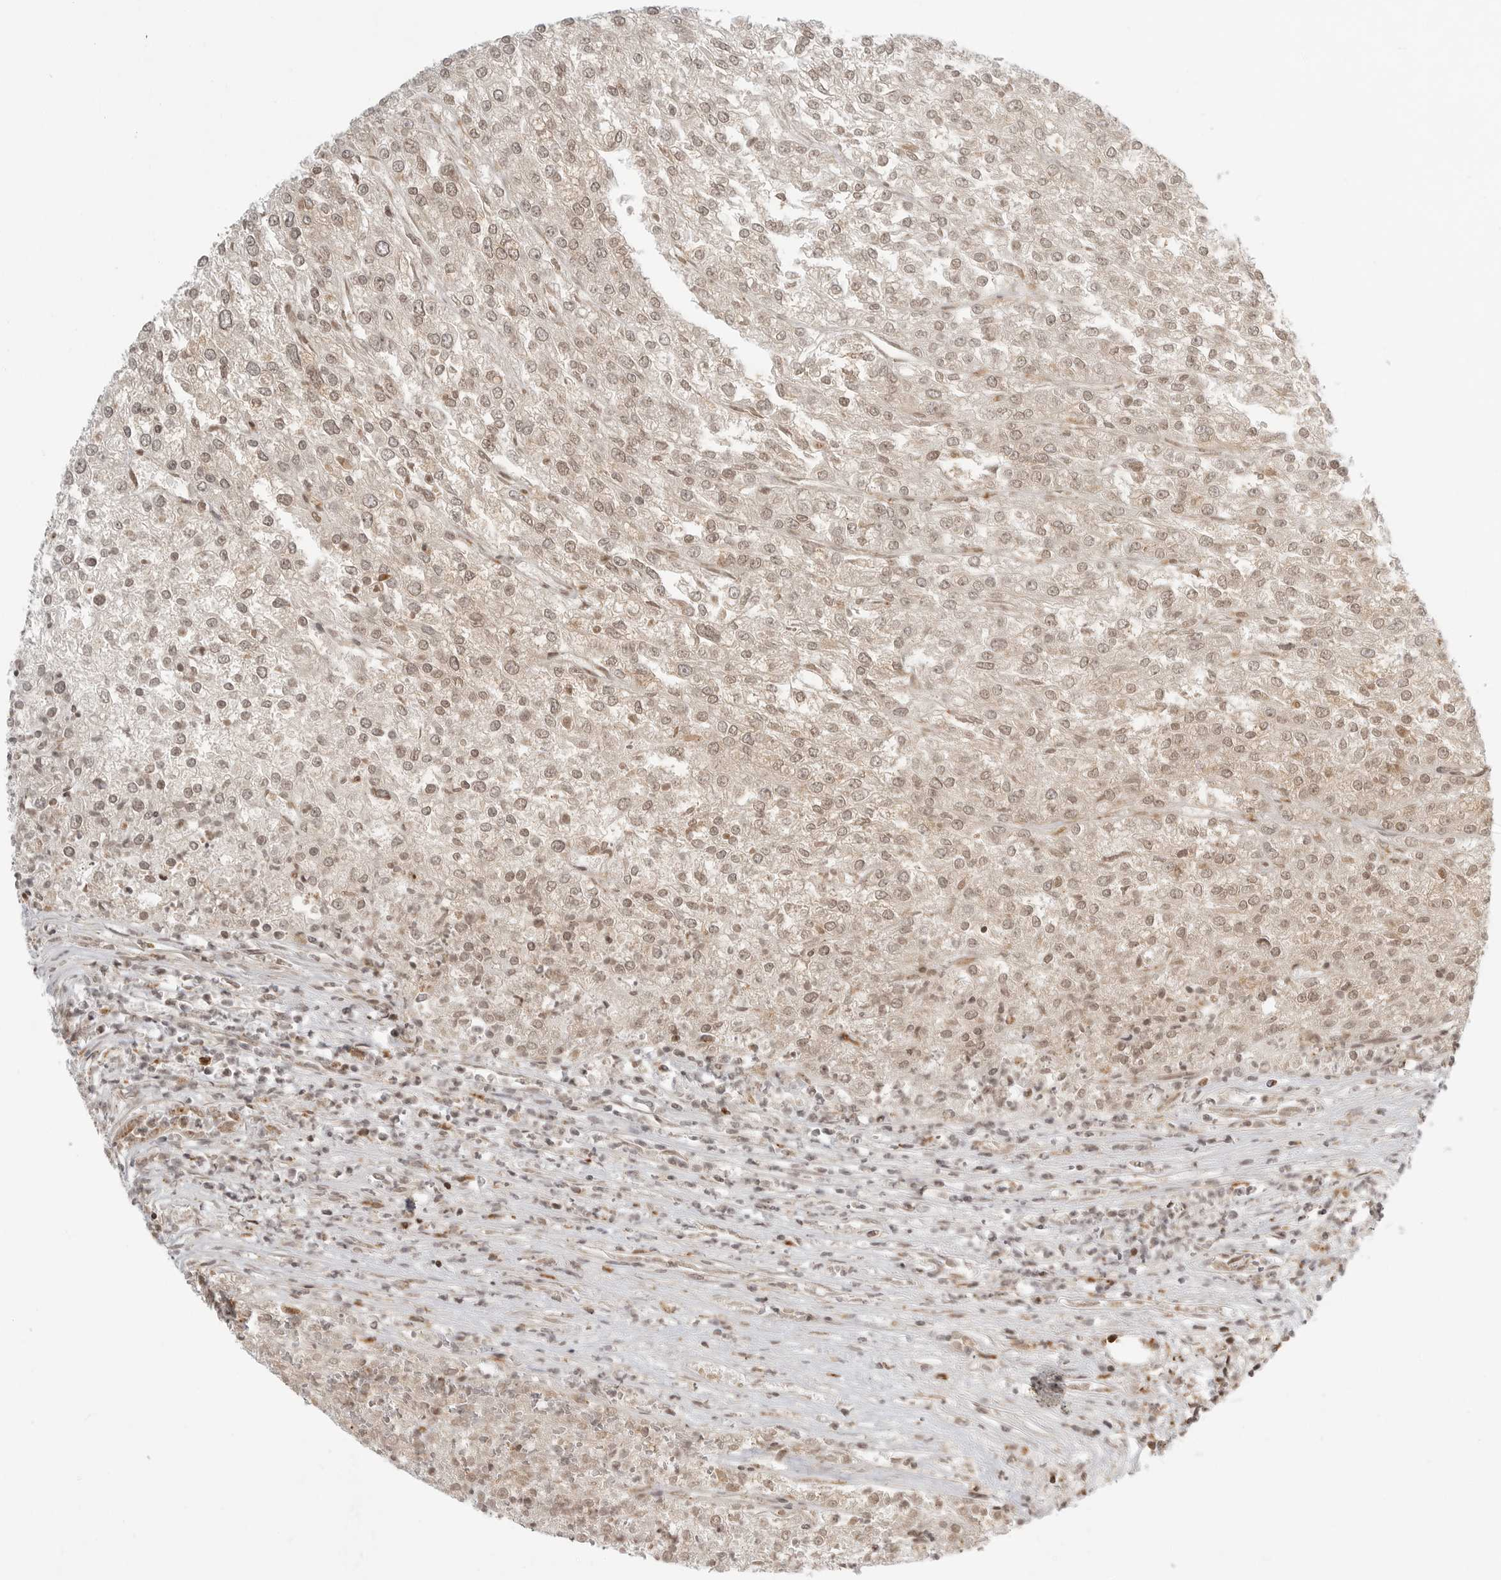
{"staining": {"intensity": "weak", "quantity": ">75%", "location": "nuclear"}, "tissue": "renal cancer", "cell_type": "Tumor cells", "image_type": "cancer", "snomed": [{"axis": "morphology", "description": "Adenocarcinoma, NOS"}, {"axis": "topography", "description": "Kidney"}], "caption": "The photomicrograph exhibits staining of renal cancer, revealing weak nuclear protein positivity (brown color) within tumor cells.", "gene": "IDUA", "patient": {"sex": "female", "age": 54}}